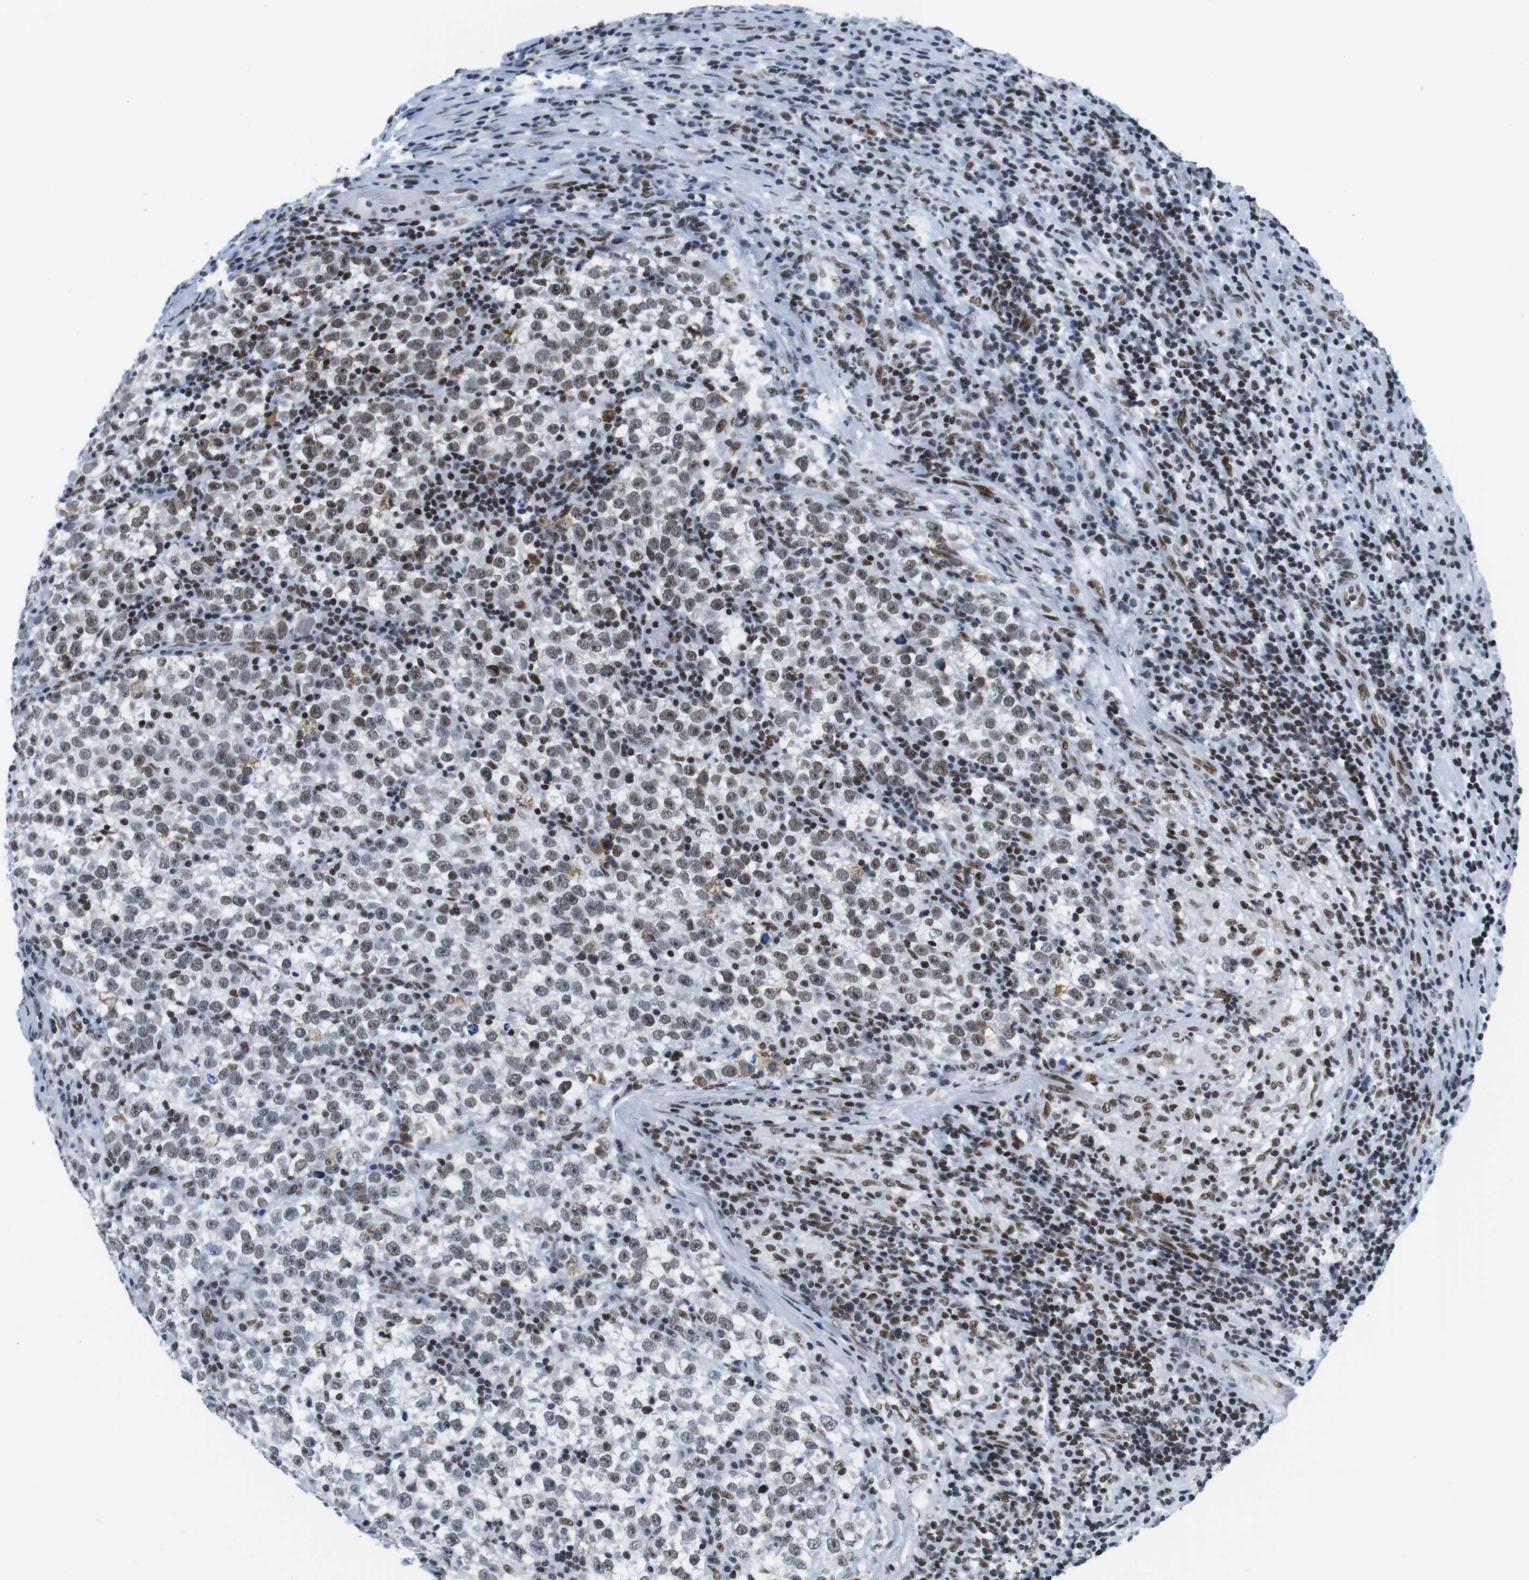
{"staining": {"intensity": "moderate", "quantity": ">75%", "location": "nuclear"}, "tissue": "testis cancer", "cell_type": "Tumor cells", "image_type": "cancer", "snomed": [{"axis": "morphology", "description": "Normal tissue, NOS"}, {"axis": "morphology", "description": "Seminoma, NOS"}, {"axis": "topography", "description": "Testis"}], "caption": "Testis cancer tissue reveals moderate nuclear staining in about >75% of tumor cells, visualized by immunohistochemistry.", "gene": "IFI16", "patient": {"sex": "male", "age": 43}}